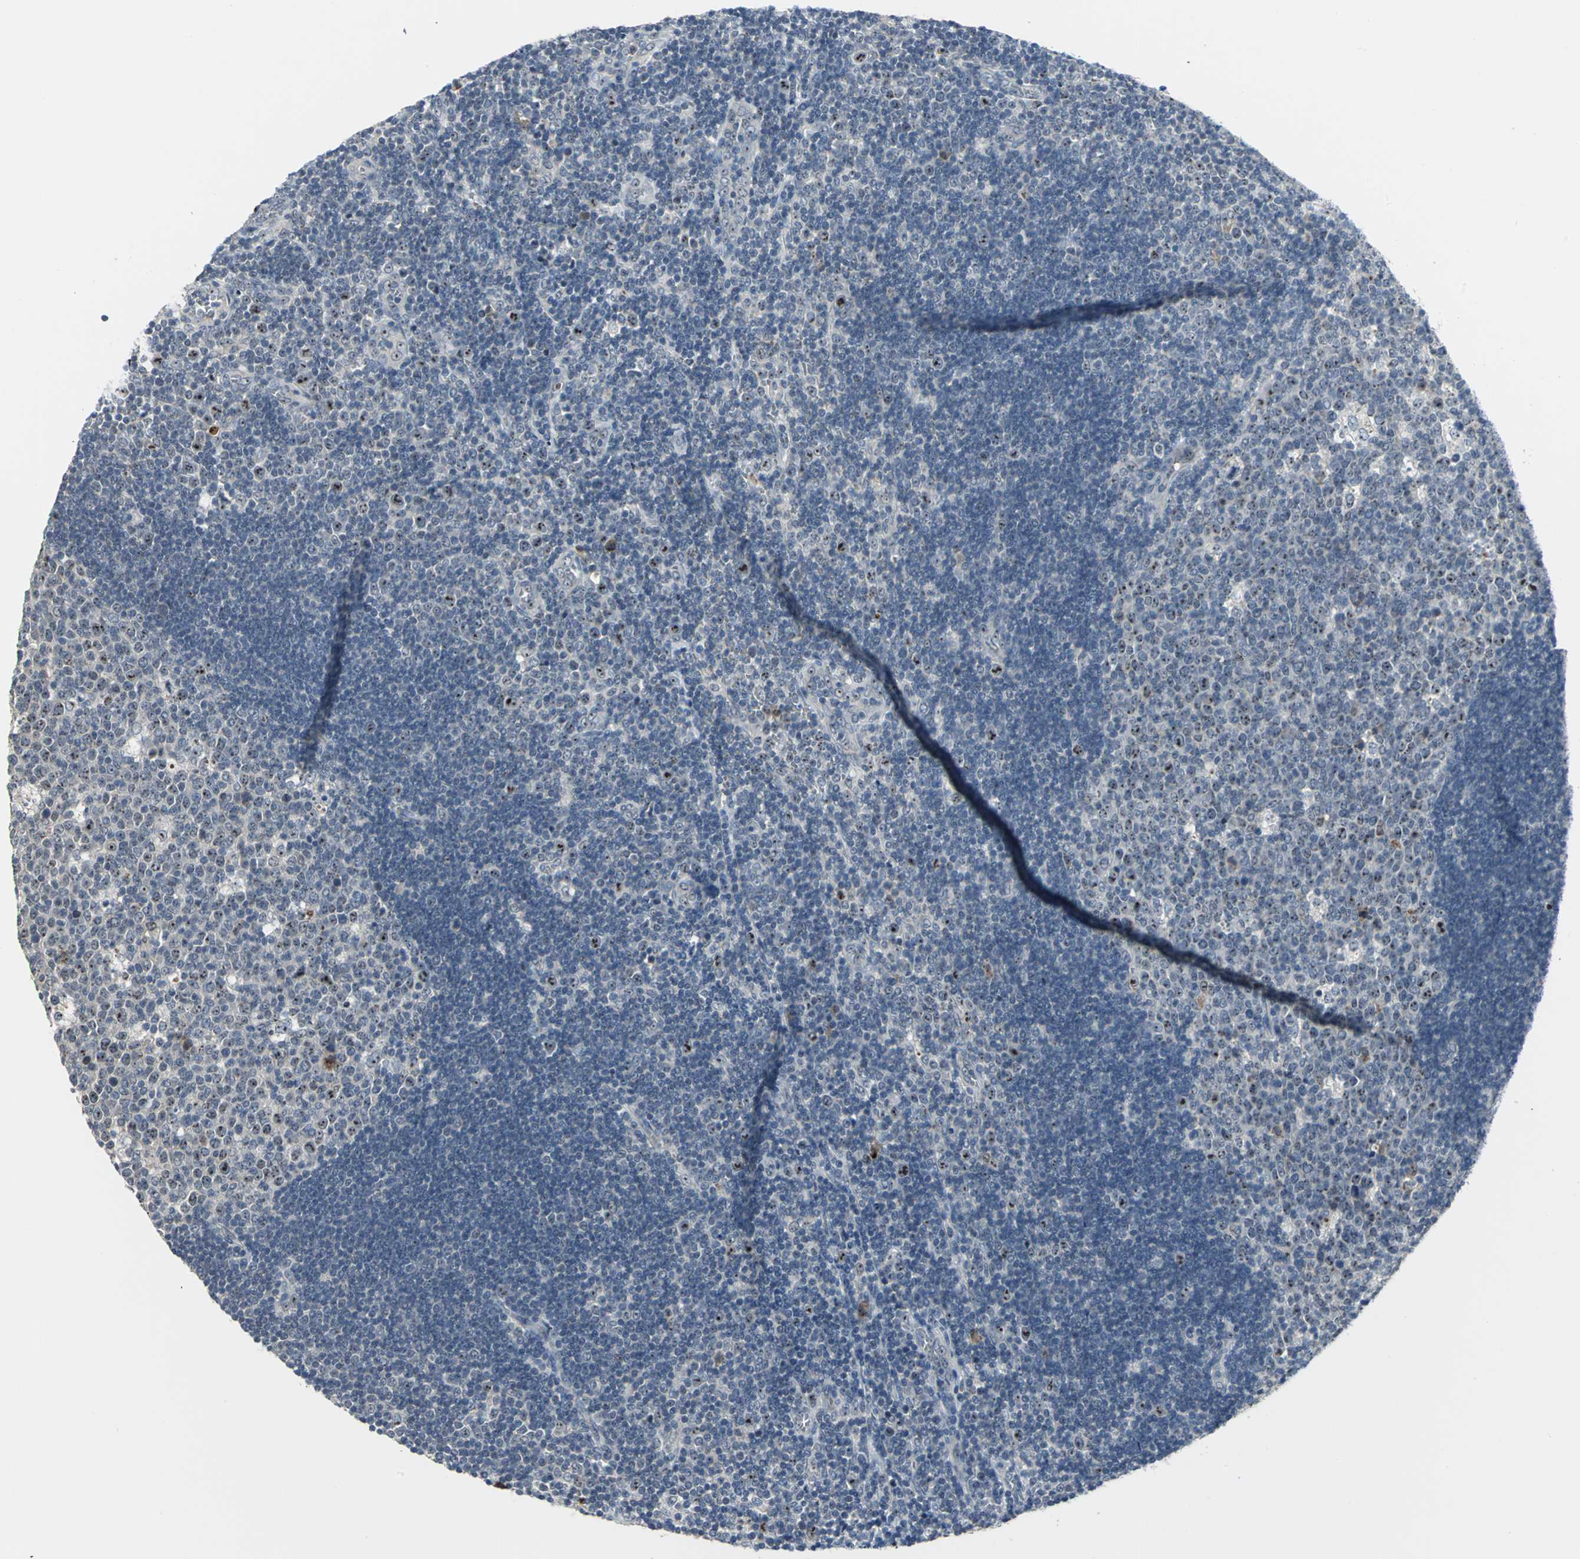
{"staining": {"intensity": "strong", "quantity": "<25%", "location": "nuclear"}, "tissue": "lymph node", "cell_type": "Germinal center cells", "image_type": "normal", "snomed": [{"axis": "morphology", "description": "Normal tissue, NOS"}, {"axis": "topography", "description": "Lymph node"}, {"axis": "topography", "description": "Salivary gland"}], "caption": "The immunohistochemical stain highlights strong nuclear staining in germinal center cells of normal lymph node.", "gene": "MYBBP1A", "patient": {"sex": "male", "age": 8}}